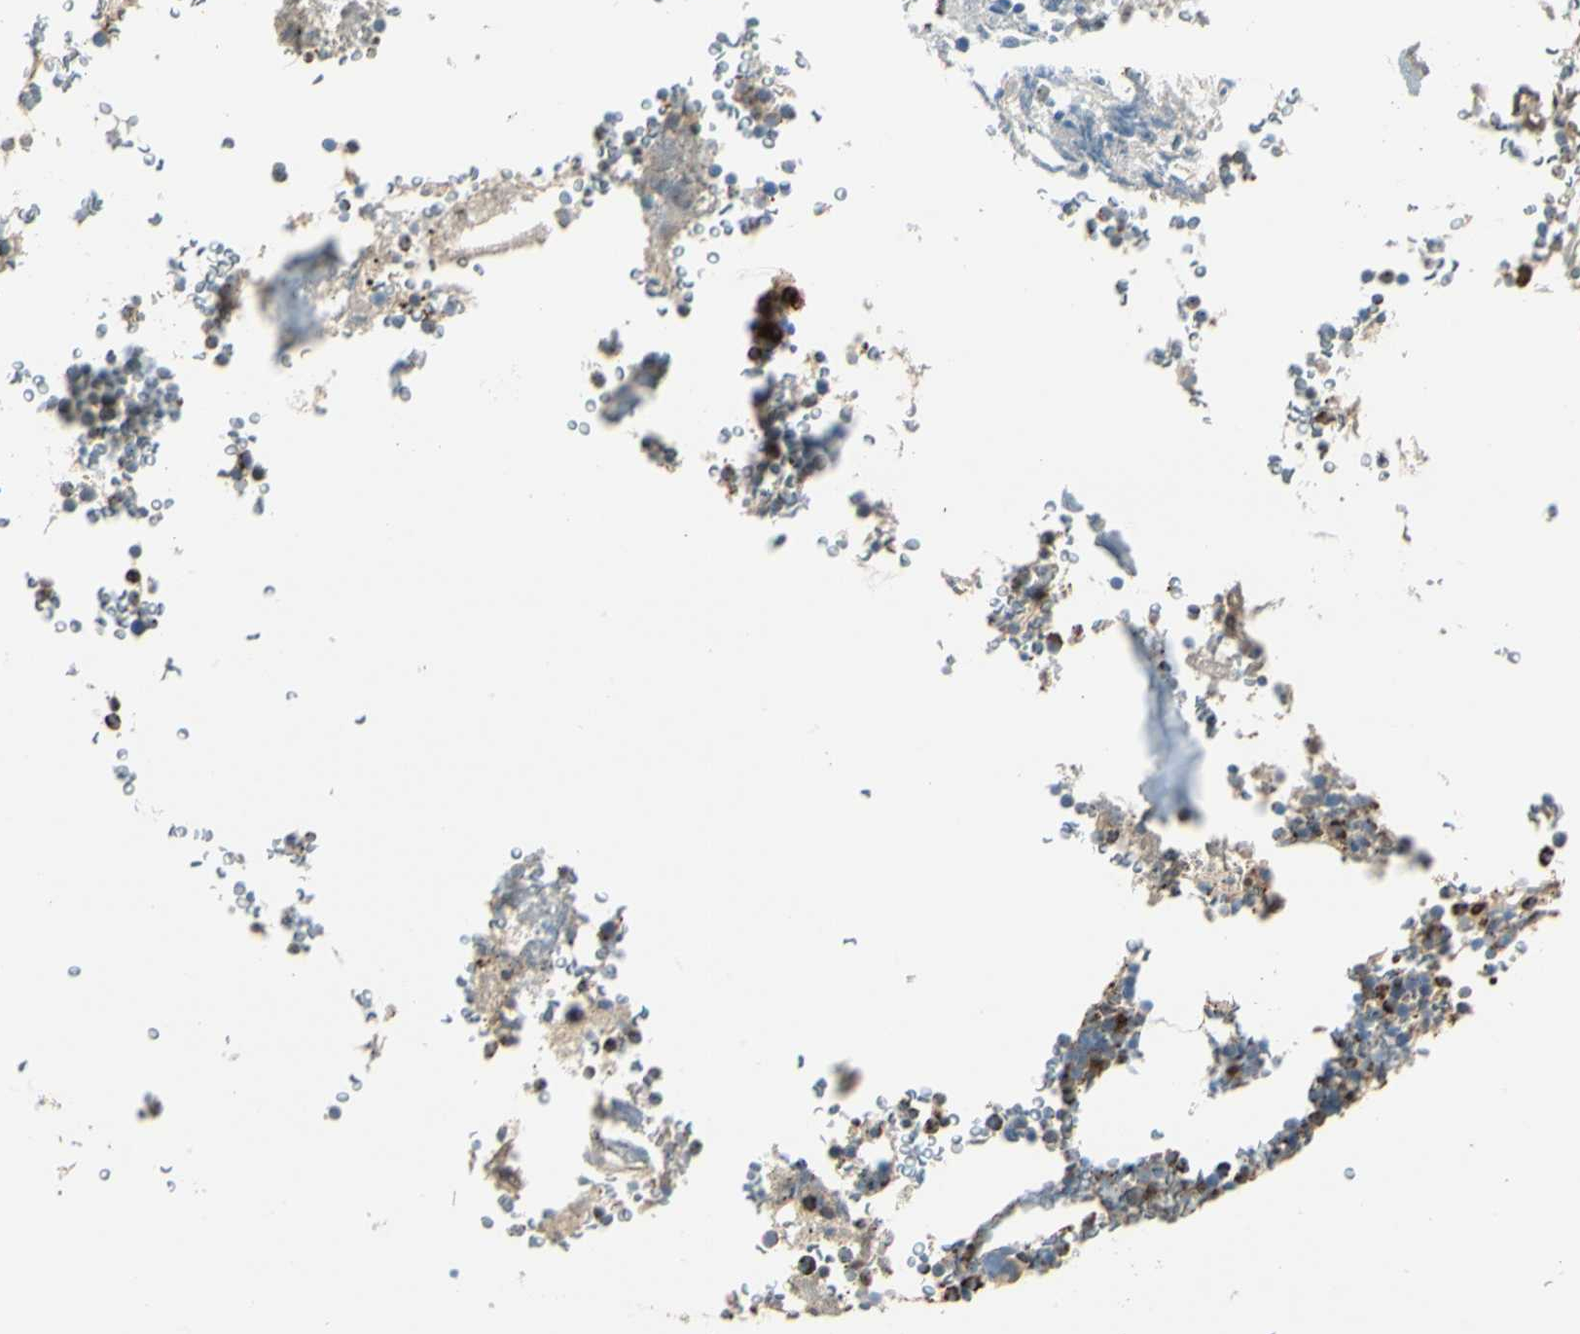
{"staining": {"intensity": "strong", "quantity": "<25%", "location": "cytoplasmic/membranous"}, "tissue": "bone marrow", "cell_type": "Hematopoietic cells", "image_type": "normal", "snomed": [{"axis": "morphology", "description": "Normal tissue, NOS"}, {"axis": "topography", "description": "Bone marrow"}], "caption": "Immunohistochemical staining of normal human bone marrow displays strong cytoplasmic/membranous protein expression in approximately <25% of hematopoietic cells. The staining was performed using DAB, with brown indicating positive protein expression. Nuclei are stained blue with hematoxylin.", "gene": "ME2", "patient": {"sex": "male"}}